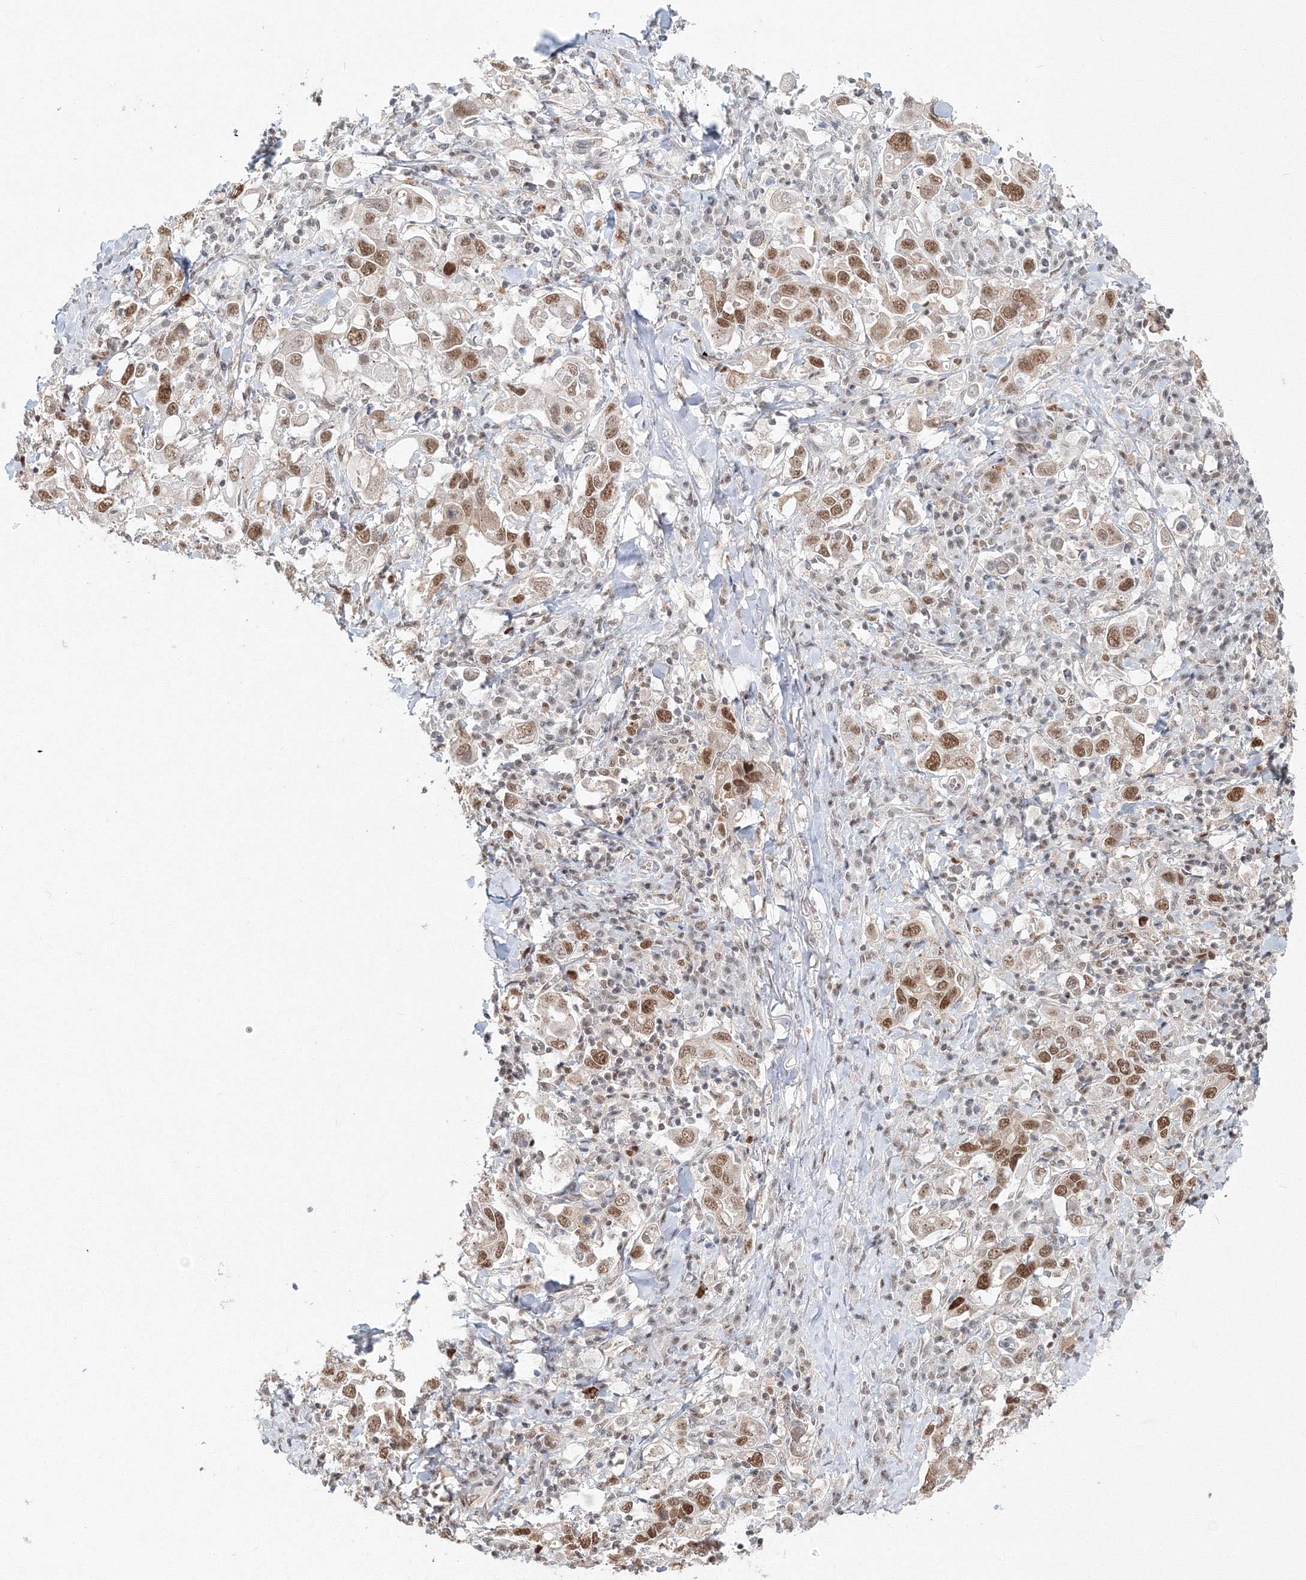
{"staining": {"intensity": "moderate", "quantity": ">75%", "location": "nuclear"}, "tissue": "stomach cancer", "cell_type": "Tumor cells", "image_type": "cancer", "snomed": [{"axis": "morphology", "description": "Adenocarcinoma, NOS"}, {"axis": "topography", "description": "Stomach, upper"}], "caption": "Brown immunohistochemical staining in human adenocarcinoma (stomach) shows moderate nuclear positivity in approximately >75% of tumor cells.", "gene": "IWS1", "patient": {"sex": "male", "age": 62}}